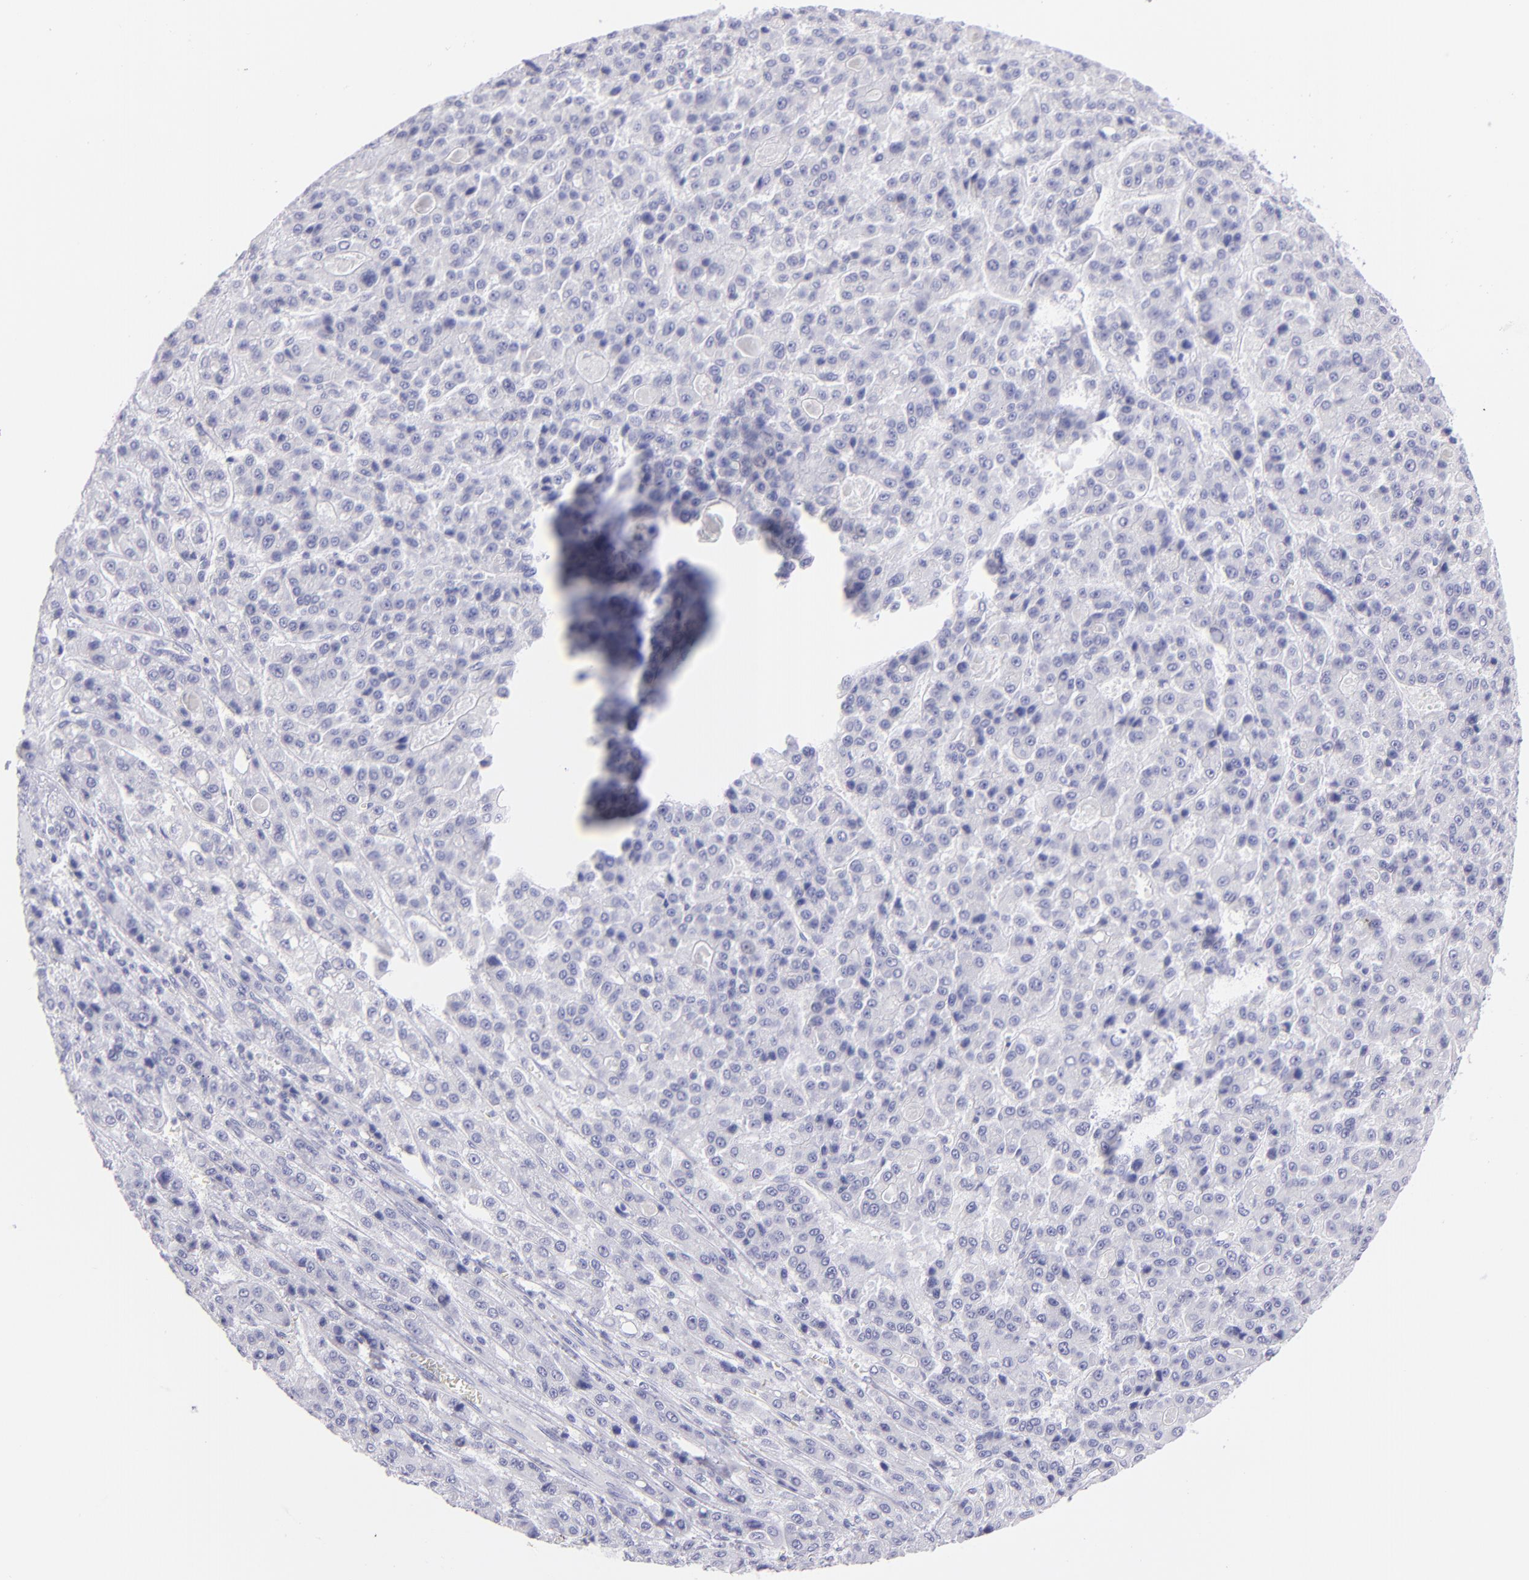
{"staining": {"intensity": "negative", "quantity": "none", "location": "none"}, "tissue": "liver cancer", "cell_type": "Tumor cells", "image_type": "cancer", "snomed": [{"axis": "morphology", "description": "Carcinoma, Hepatocellular, NOS"}, {"axis": "topography", "description": "Liver"}], "caption": "Hepatocellular carcinoma (liver) stained for a protein using immunohistochemistry (IHC) shows no staining tumor cells.", "gene": "PIP", "patient": {"sex": "male", "age": 70}}